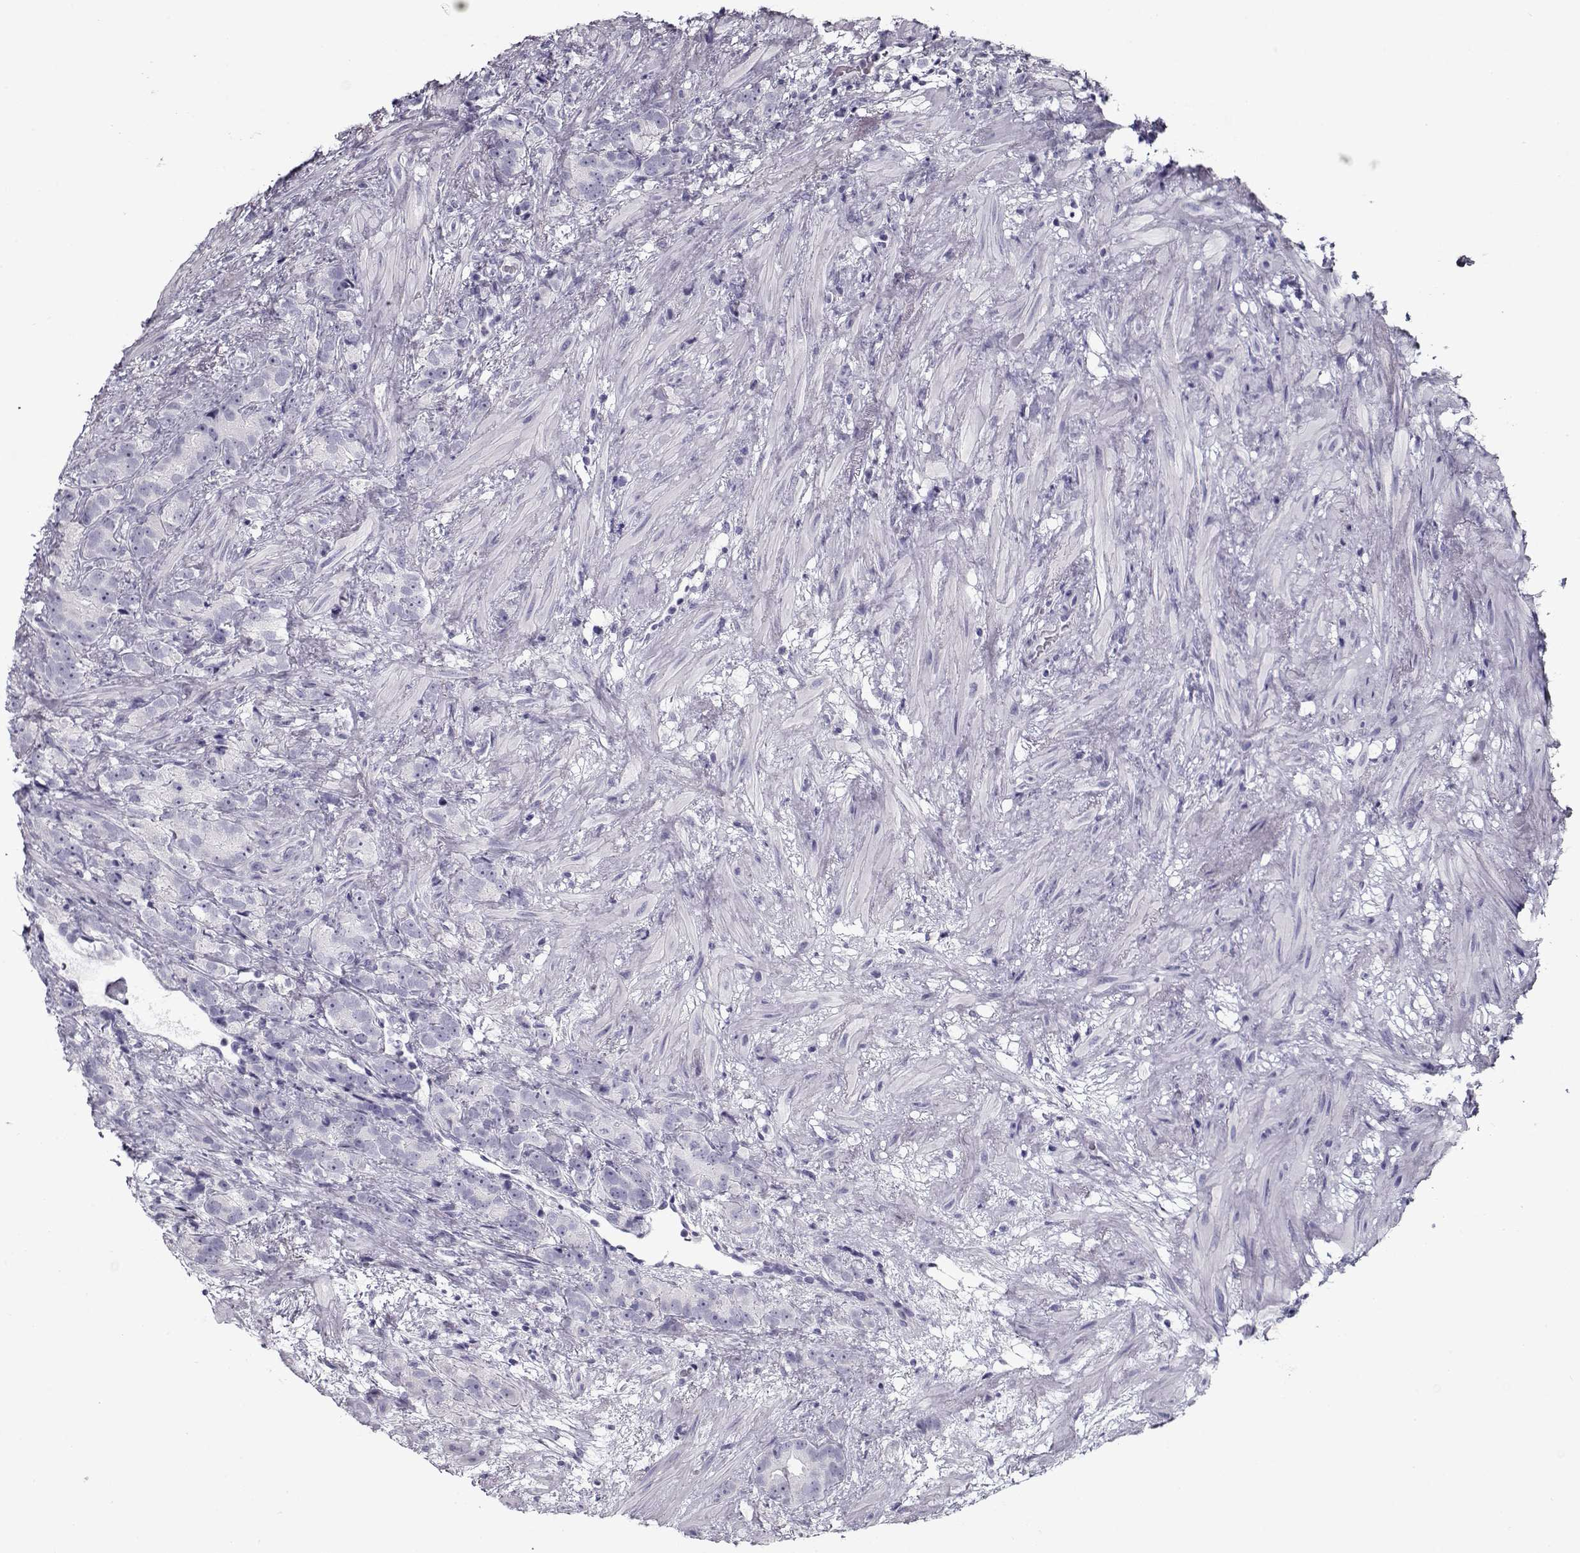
{"staining": {"intensity": "negative", "quantity": "none", "location": "none"}, "tissue": "prostate cancer", "cell_type": "Tumor cells", "image_type": "cancer", "snomed": [{"axis": "morphology", "description": "Adenocarcinoma, High grade"}, {"axis": "topography", "description": "Prostate"}], "caption": "A photomicrograph of prostate cancer (high-grade adenocarcinoma) stained for a protein reveals no brown staining in tumor cells.", "gene": "GAGE2A", "patient": {"sex": "male", "age": 90}}